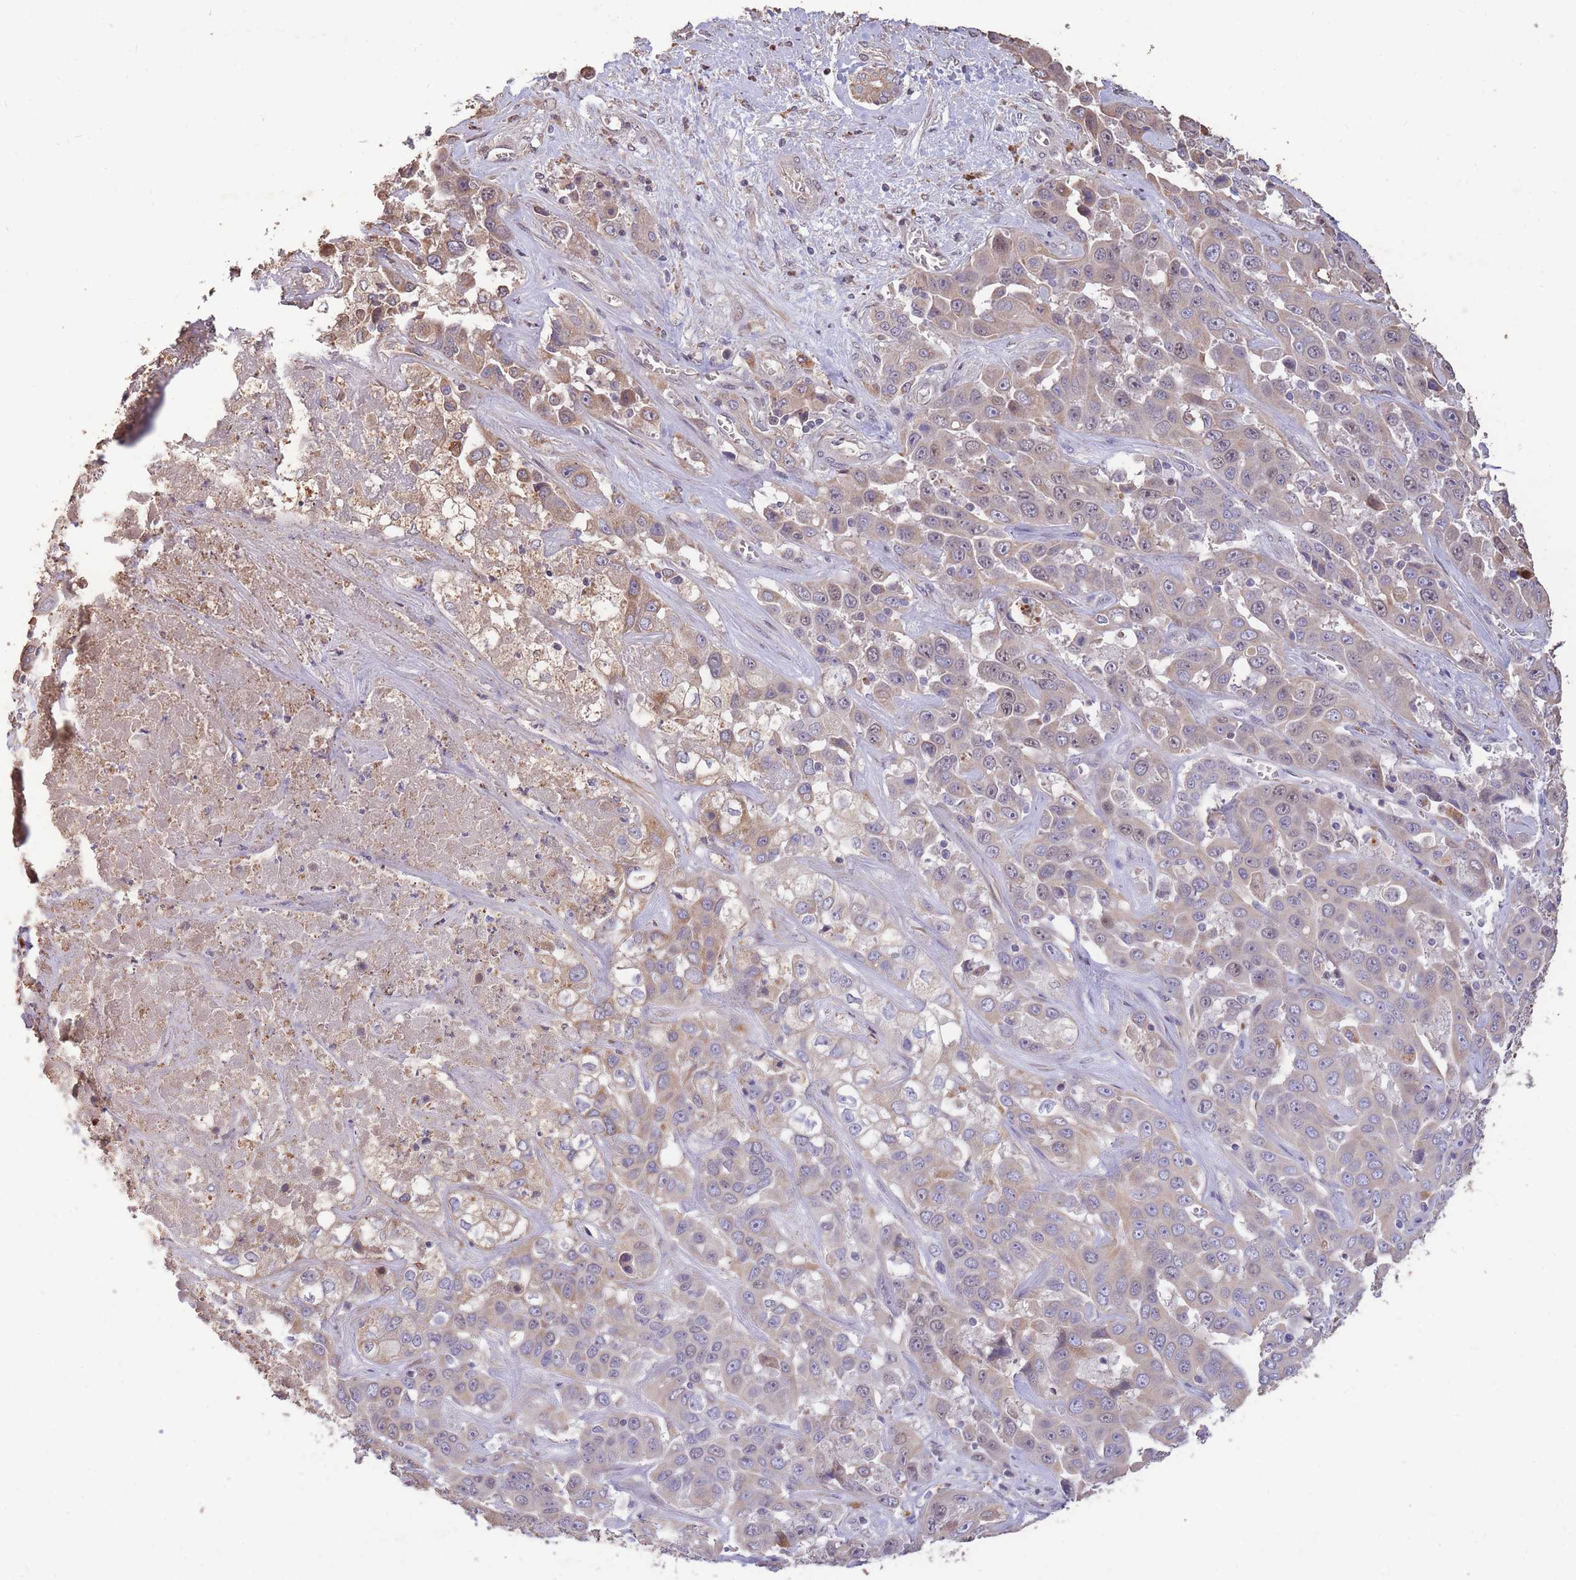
{"staining": {"intensity": "negative", "quantity": "none", "location": "none"}, "tissue": "liver cancer", "cell_type": "Tumor cells", "image_type": "cancer", "snomed": [{"axis": "morphology", "description": "Cholangiocarcinoma"}, {"axis": "topography", "description": "Liver"}], "caption": "The histopathology image displays no significant staining in tumor cells of liver cancer.", "gene": "RGS14", "patient": {"sex": "female", "age": 52}}